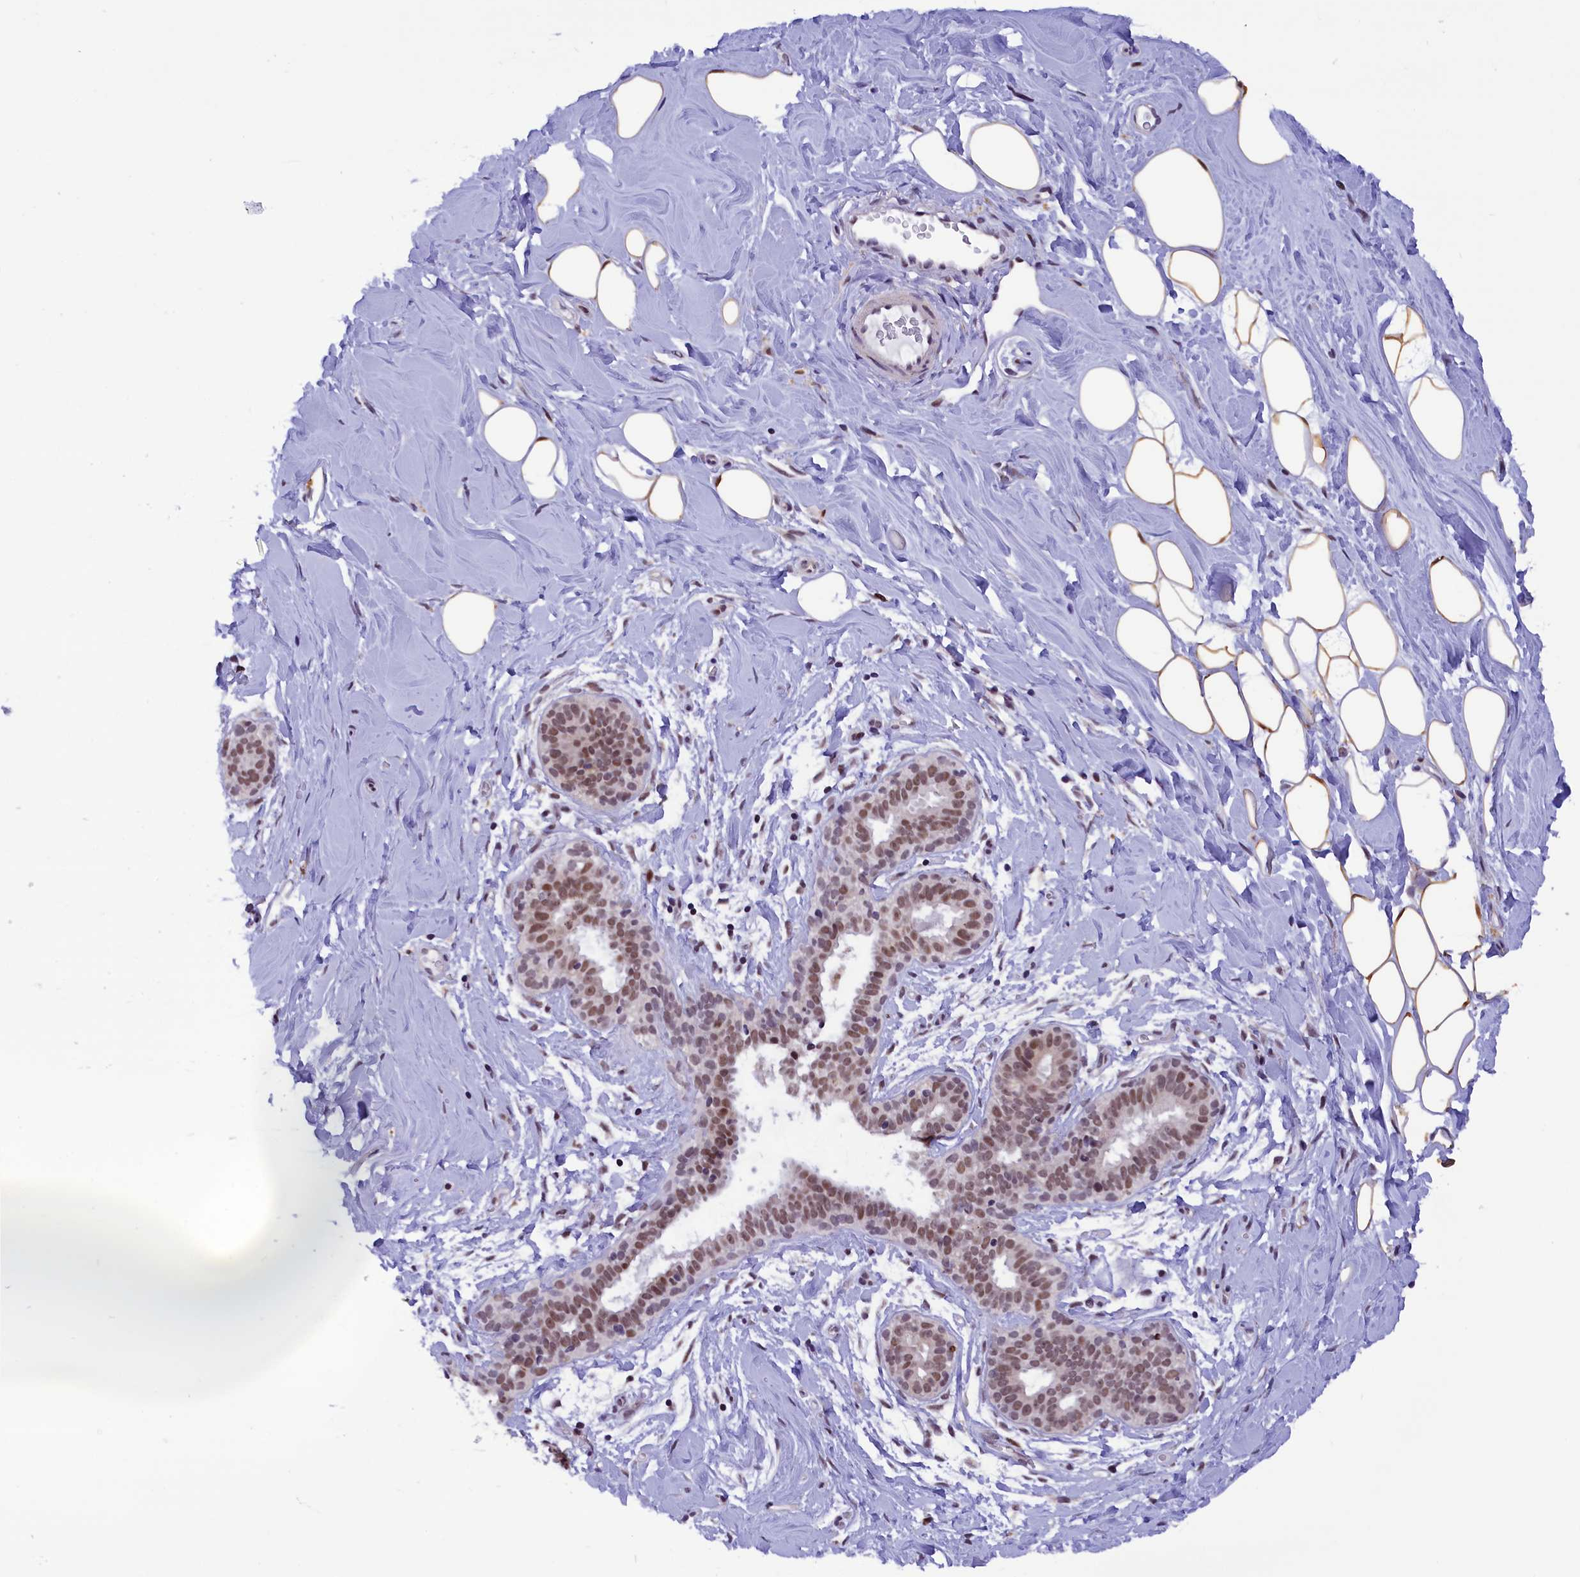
{"staining": {"intensity": "moderate", "quantity": ">75%", "location": "cytoplasmic/membranous"}, "tissue": "adipose tissue", "cell_type": "Adipocytes", "image_type": "normal", "snomed": [{"axis": "morphology", "description": "Normal tissue, NOS"}, {"axis": "topography", "description": "Breast"}], "caption": "Immunohistochemical staining of normal adipose tissue reveals medium levels of moderate cytoplasmic/membranous positivity in about >75% of adipocytes.", "gene": "CDYL2", "patient": {"sex": "female", "age": 26}}